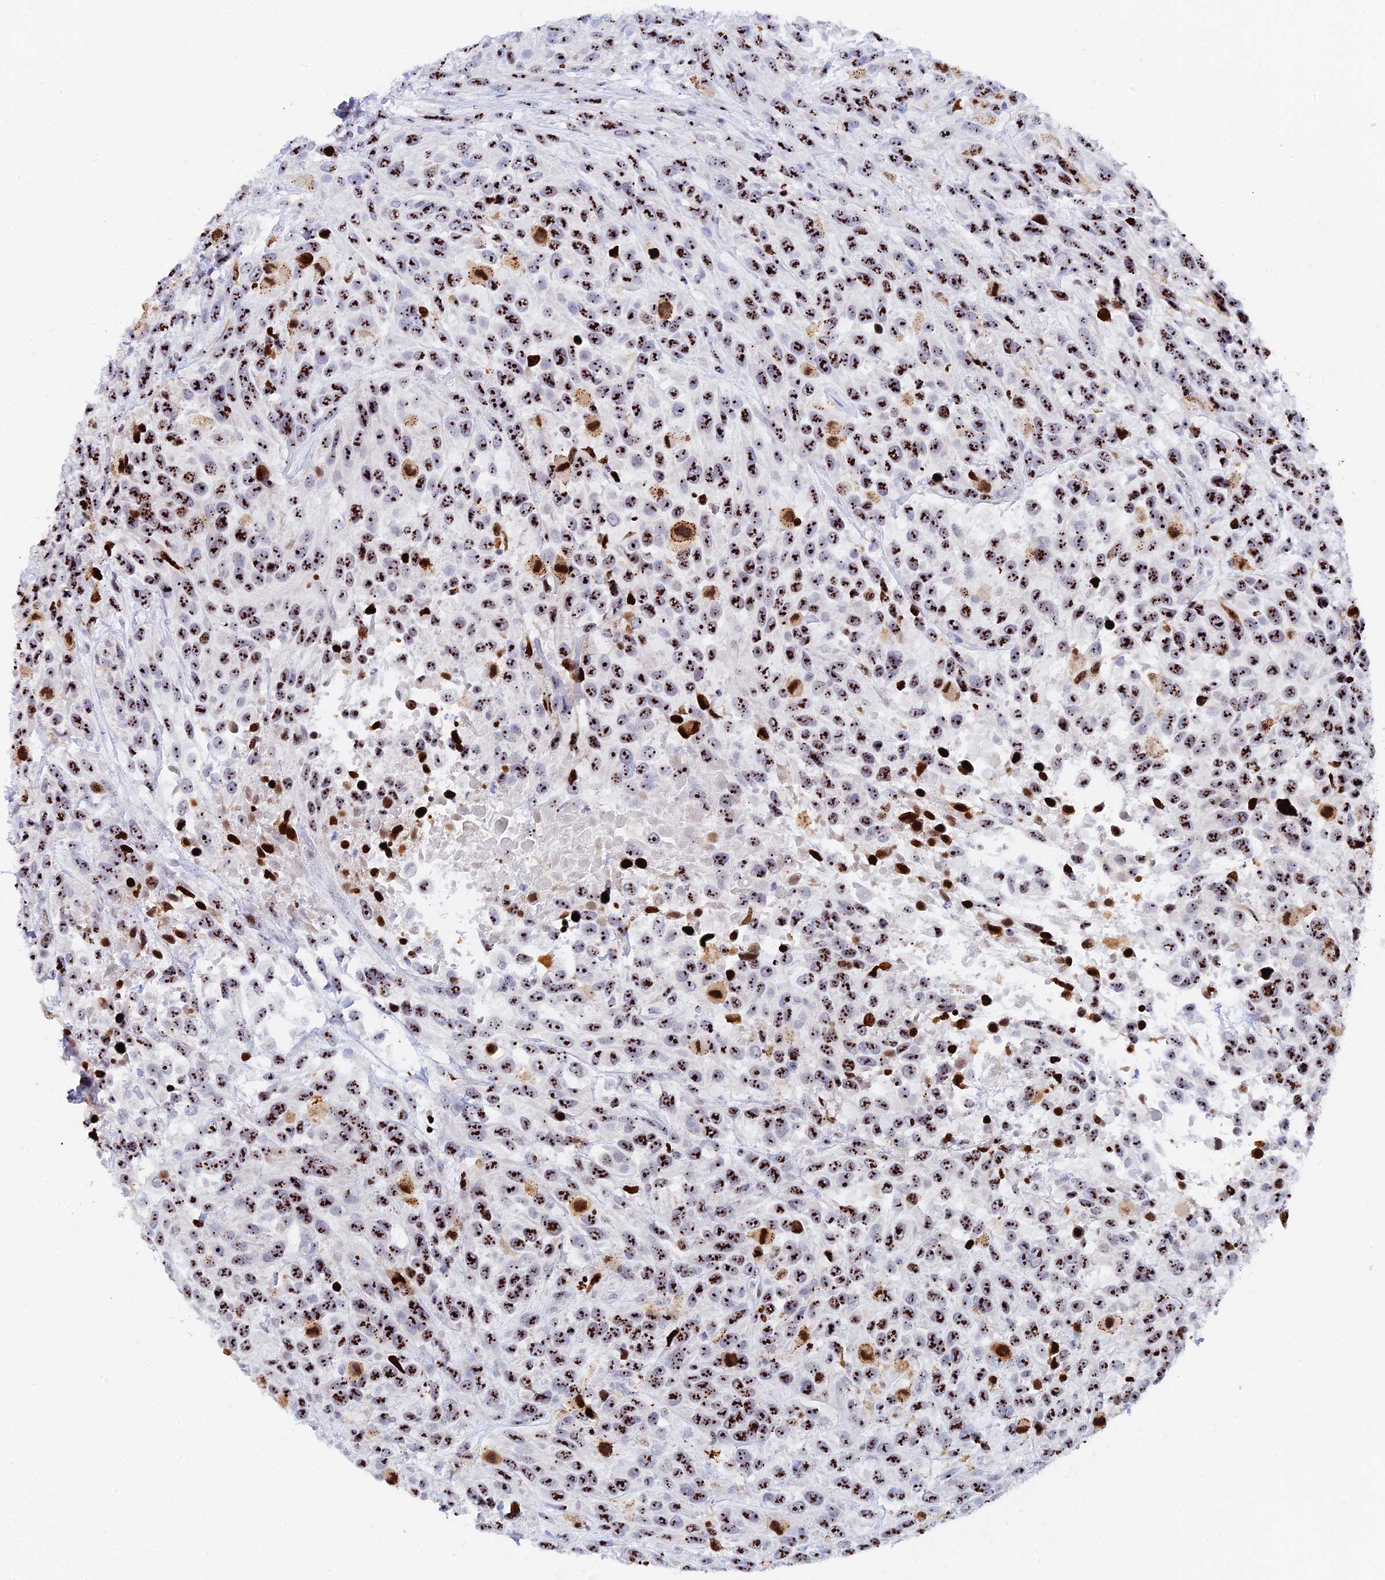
{"staining": {"intensity": "strong", "quantity": ">75%", "location": "nuclear"}, "tissue": "urothelial cancer", "cell_type": "Tumor cells", "image_type": "cancer", "snomed": [{"axis": "morphology", "description": "Urothelial carcinoma, High grade"}, {"axis": "topography", "description": "Urinary bladder"}], "caption": "IHC of urothelial cancer reveals high levels of strong nuclear positivity in about >75% of tumor cells. The staining was performed using DAB (3,3'-diaminobenzidine), with brown indicating positive protein expression. Nuclei are stained blue with hematoxylin.", "gene": "RSL1D1", "patient": {"sex": "female", "age": 70}}